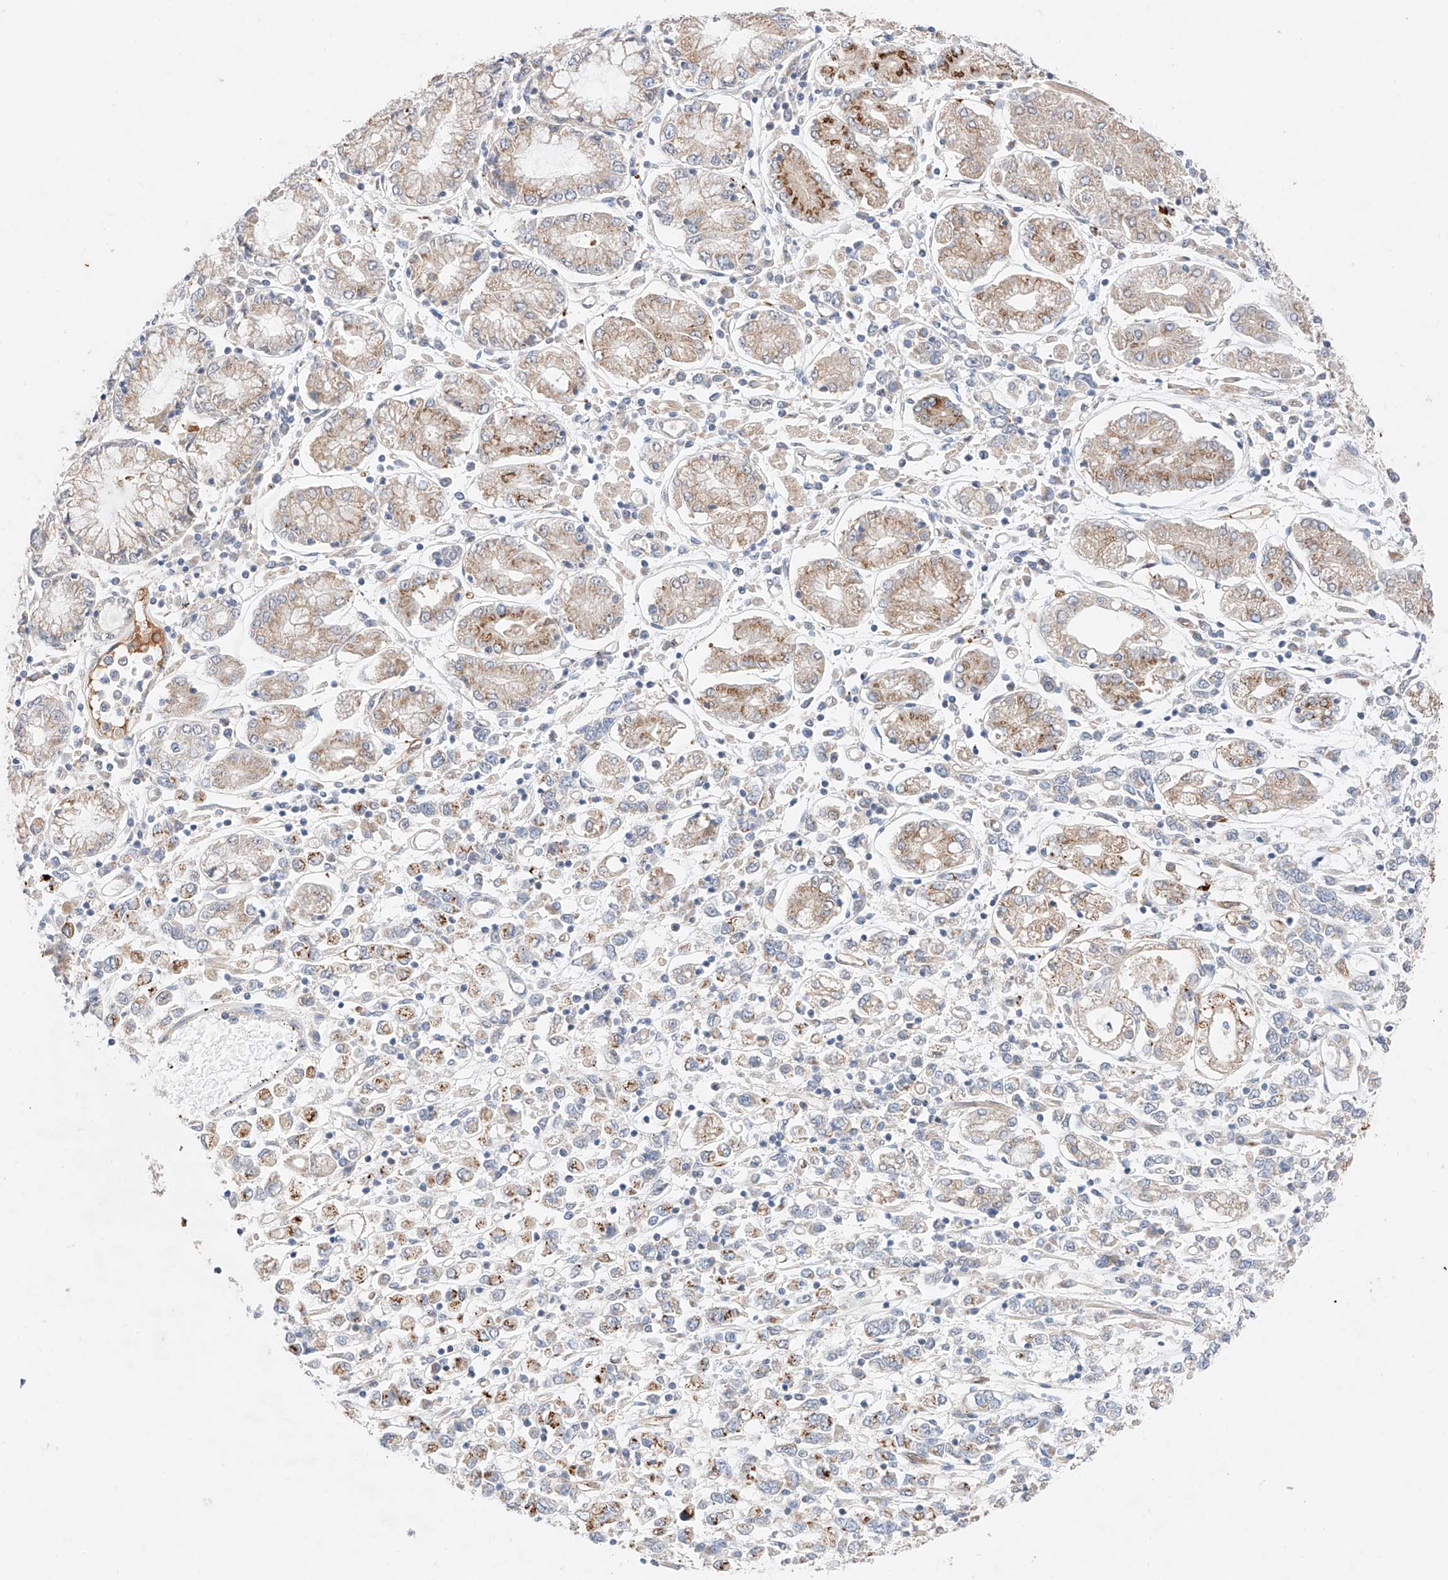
{"staining": {"intensity": "moderate", "quantity": "25%-75%", "location": "cytoplasmic/membranous"}, "tissue": "stomach cancer", "cell_type": "Tumor cells", "image_type": "cancer", "snomed": [{"axis": "morphology", "description": "Adenocarcinoma, NOS"}, {"axis": "topography", "description": "Stomach"}], "caption": "Protein staining of stomach cancer (adenocarcinoma) tissue exhibits moderate cytoplasmic/membranous expression in about 25%-75% of tumor cells. (DAB IHC, brown staining for protein, blue staining for nuclei).", "gene": "GCNT1", "patient": {"sex": "female", "age": 76}}